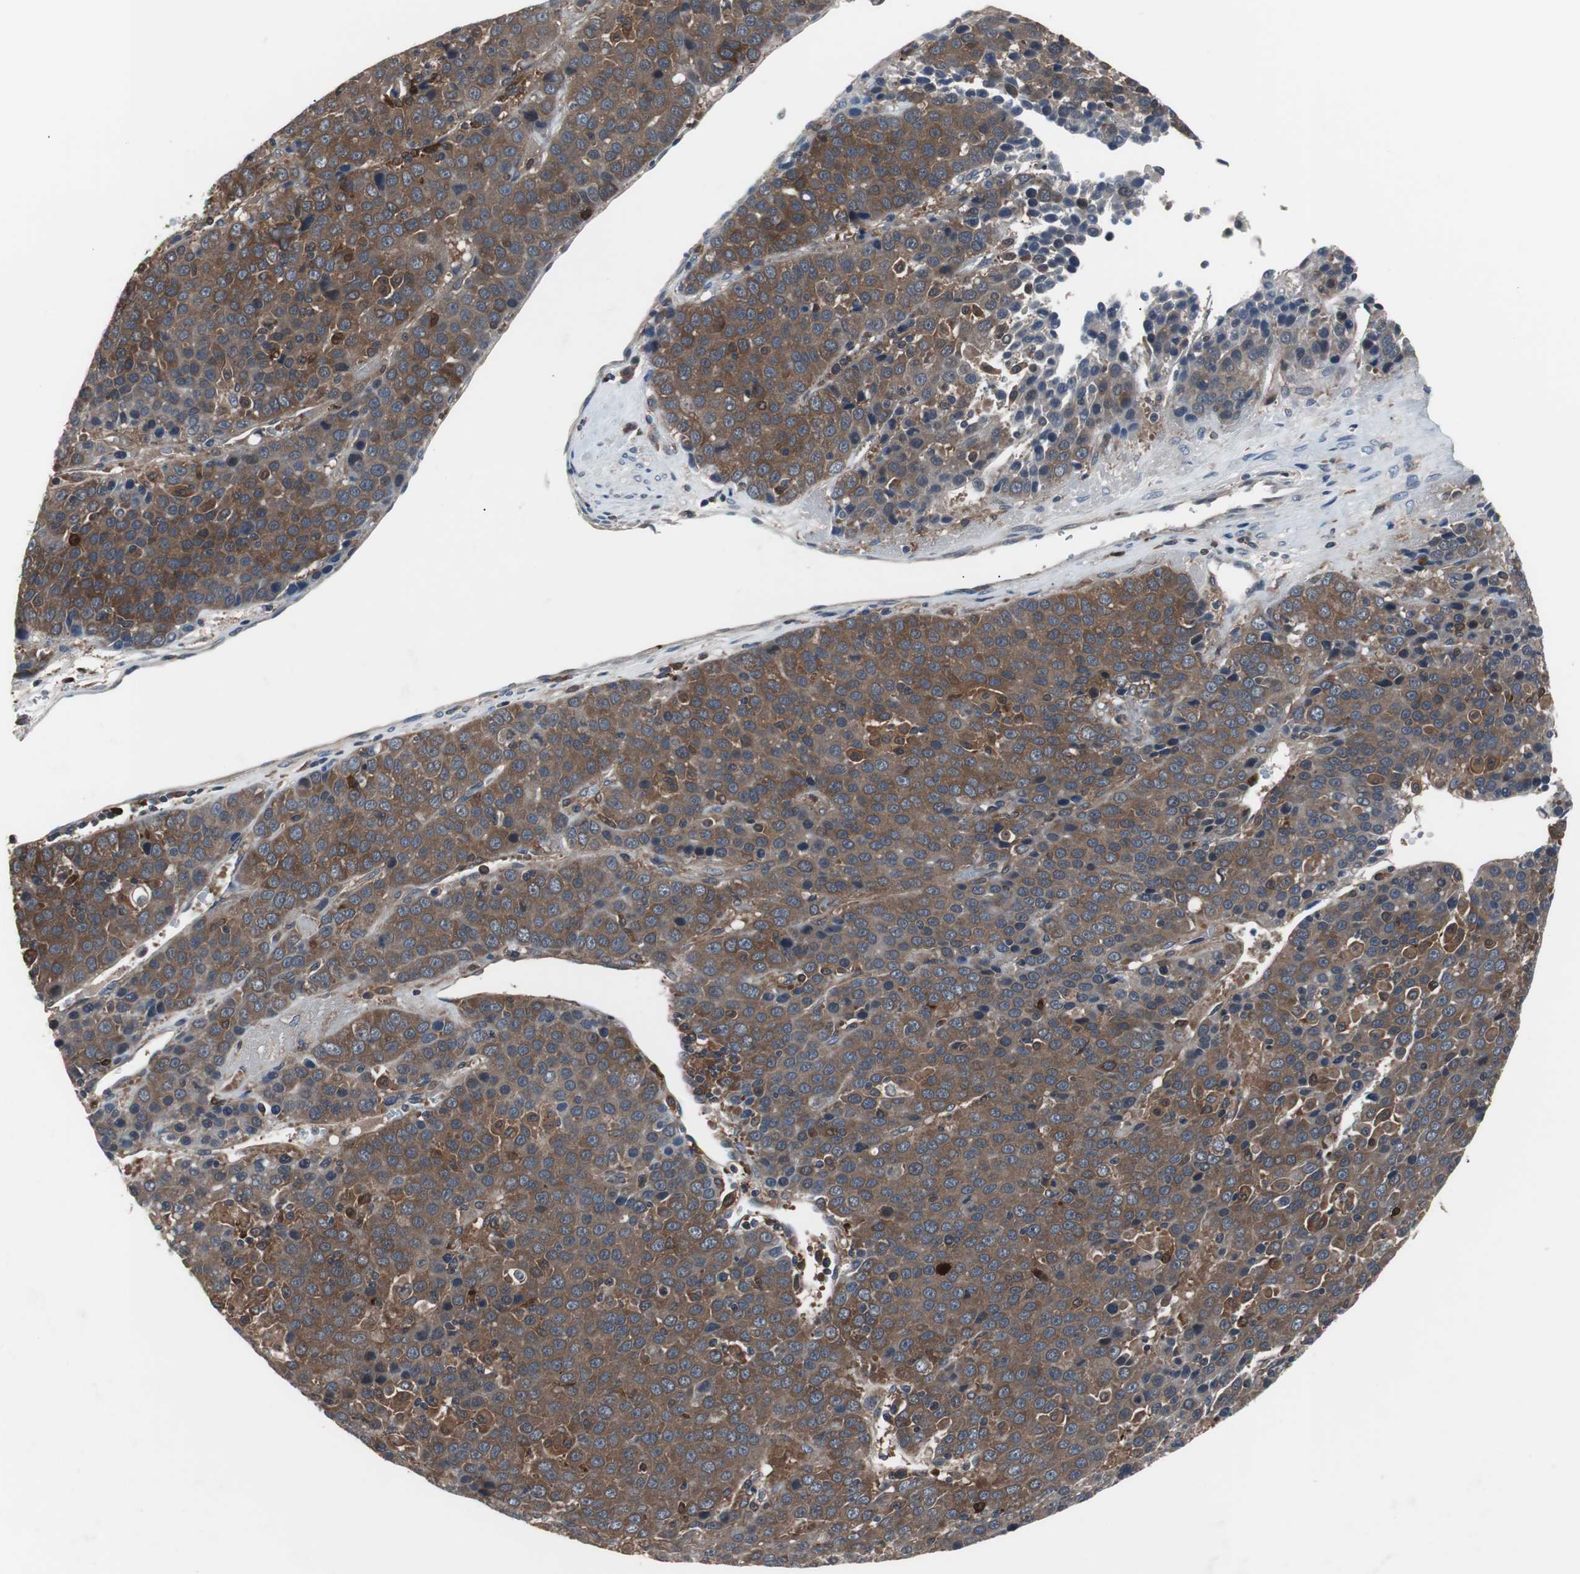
{"staining": {"intensity": "strong", "quantity": ">75%", "location": "cytoplasmic/membranous"}, "tissue": "liver cancer", "cell_type": "Tumor cells", "image_type": "cancer", "snomed": [{"axis": "morphology", "description": "Carcinoma, Hepatocellular, NOS"}, {"axis": "topography", "description": "Liver"}], "caption": "There is high levels of strong cytoplasmic/membranous staining in tumor cells of hepatocellular carcinoma (liver), as demonstrated by immunohistochemical staining (brown color).", "gene": "PAK1", "patient": {"sex": "female", "age": 53}}